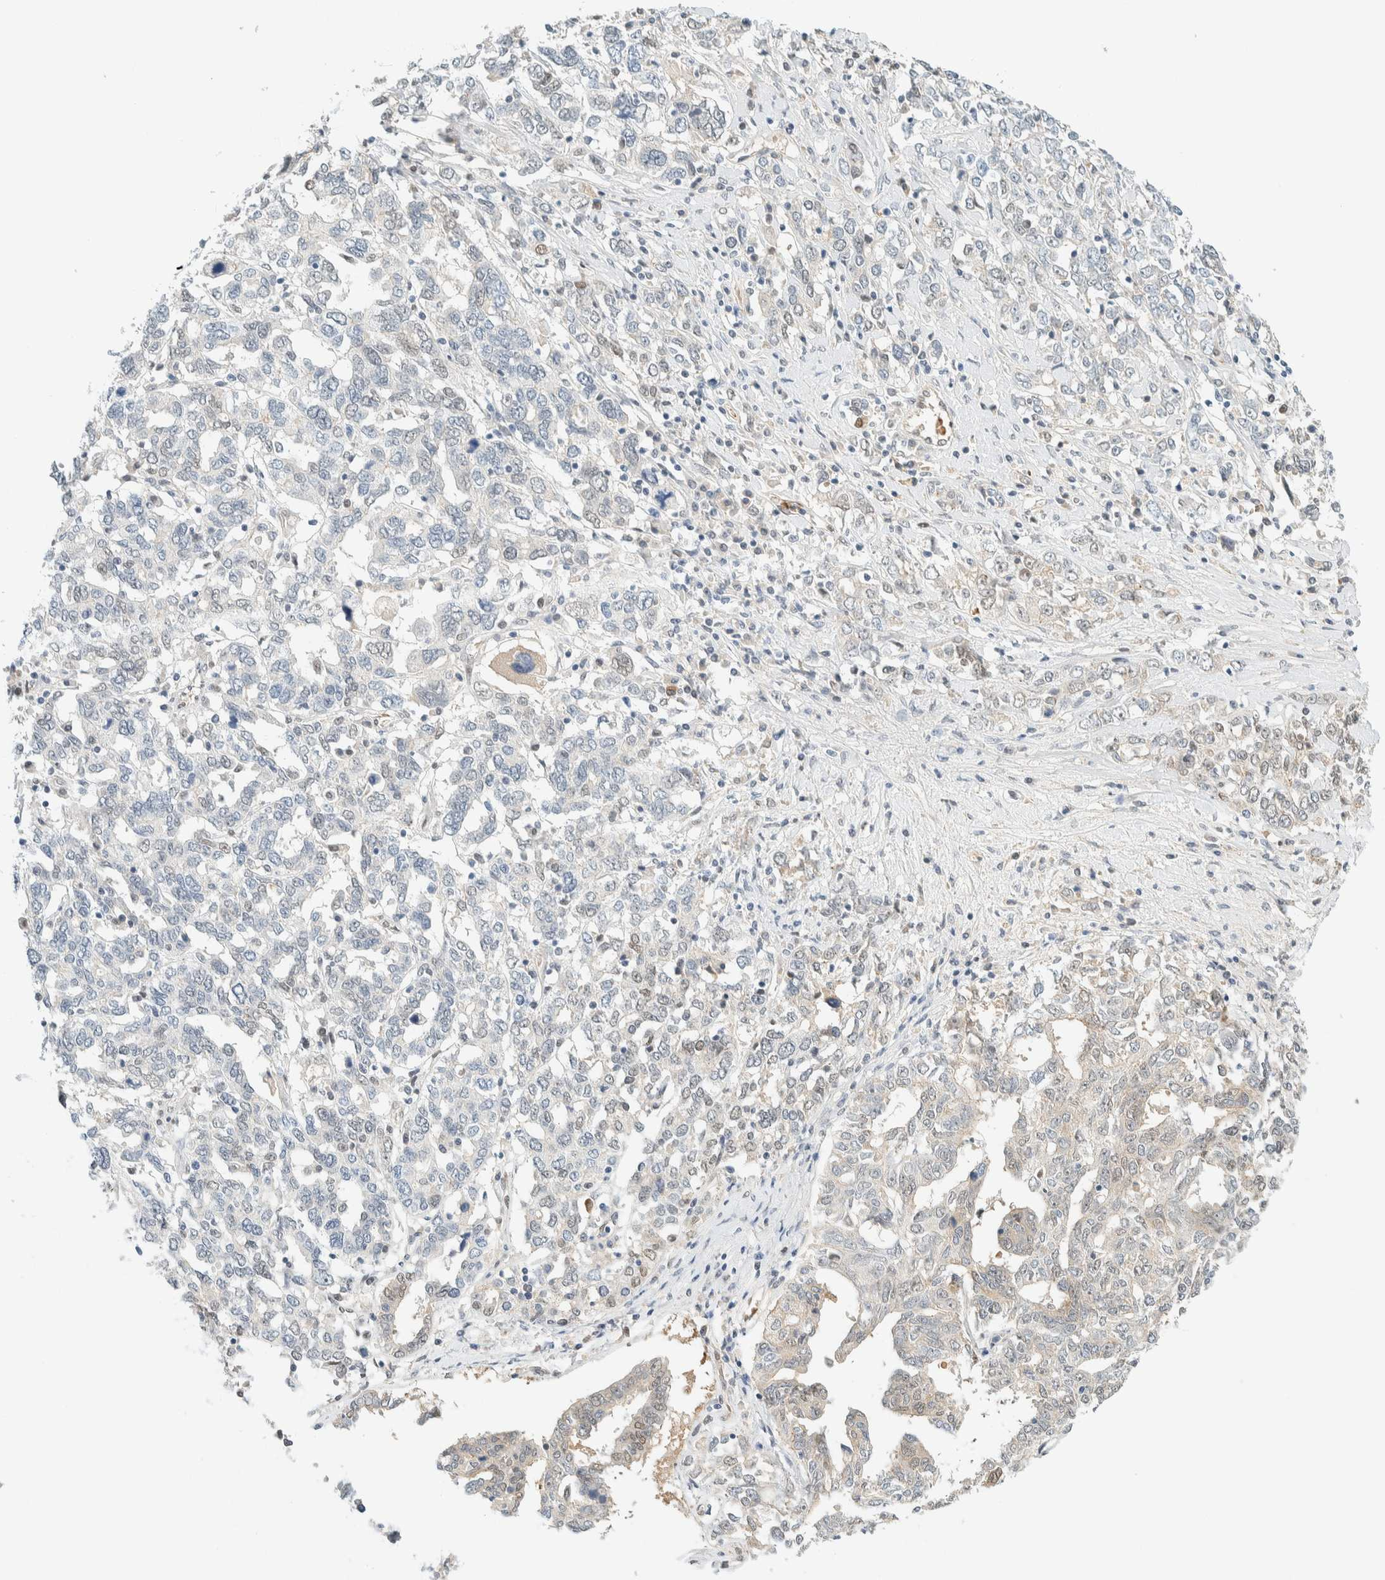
{"staining": {"intensity": "weak", "quantity": "<25%", "location": "nuclear"}, "tissue": "ovarian cancer", "cell_type": "Tumor cells", "image_type": "cancer", "snomed": [{"axis": "morphology", "description": "Carcinoma, endometroid"}, {"axis": "topography", "description": "Ovary"}], "caption": "DAB (3,3'-diaminobenzidine) immunohistochemical staining of endometroid carcinoma (ovarian) reveals no significant expression in tumor cells. The staining was performed using DAB to visualize the protein expression in brown, while the nuclei were stained in blue with hematoxylin (Magnification: 20x).", "gene": "TSTD2", "patient": {"sex": "female", "age": 62}}